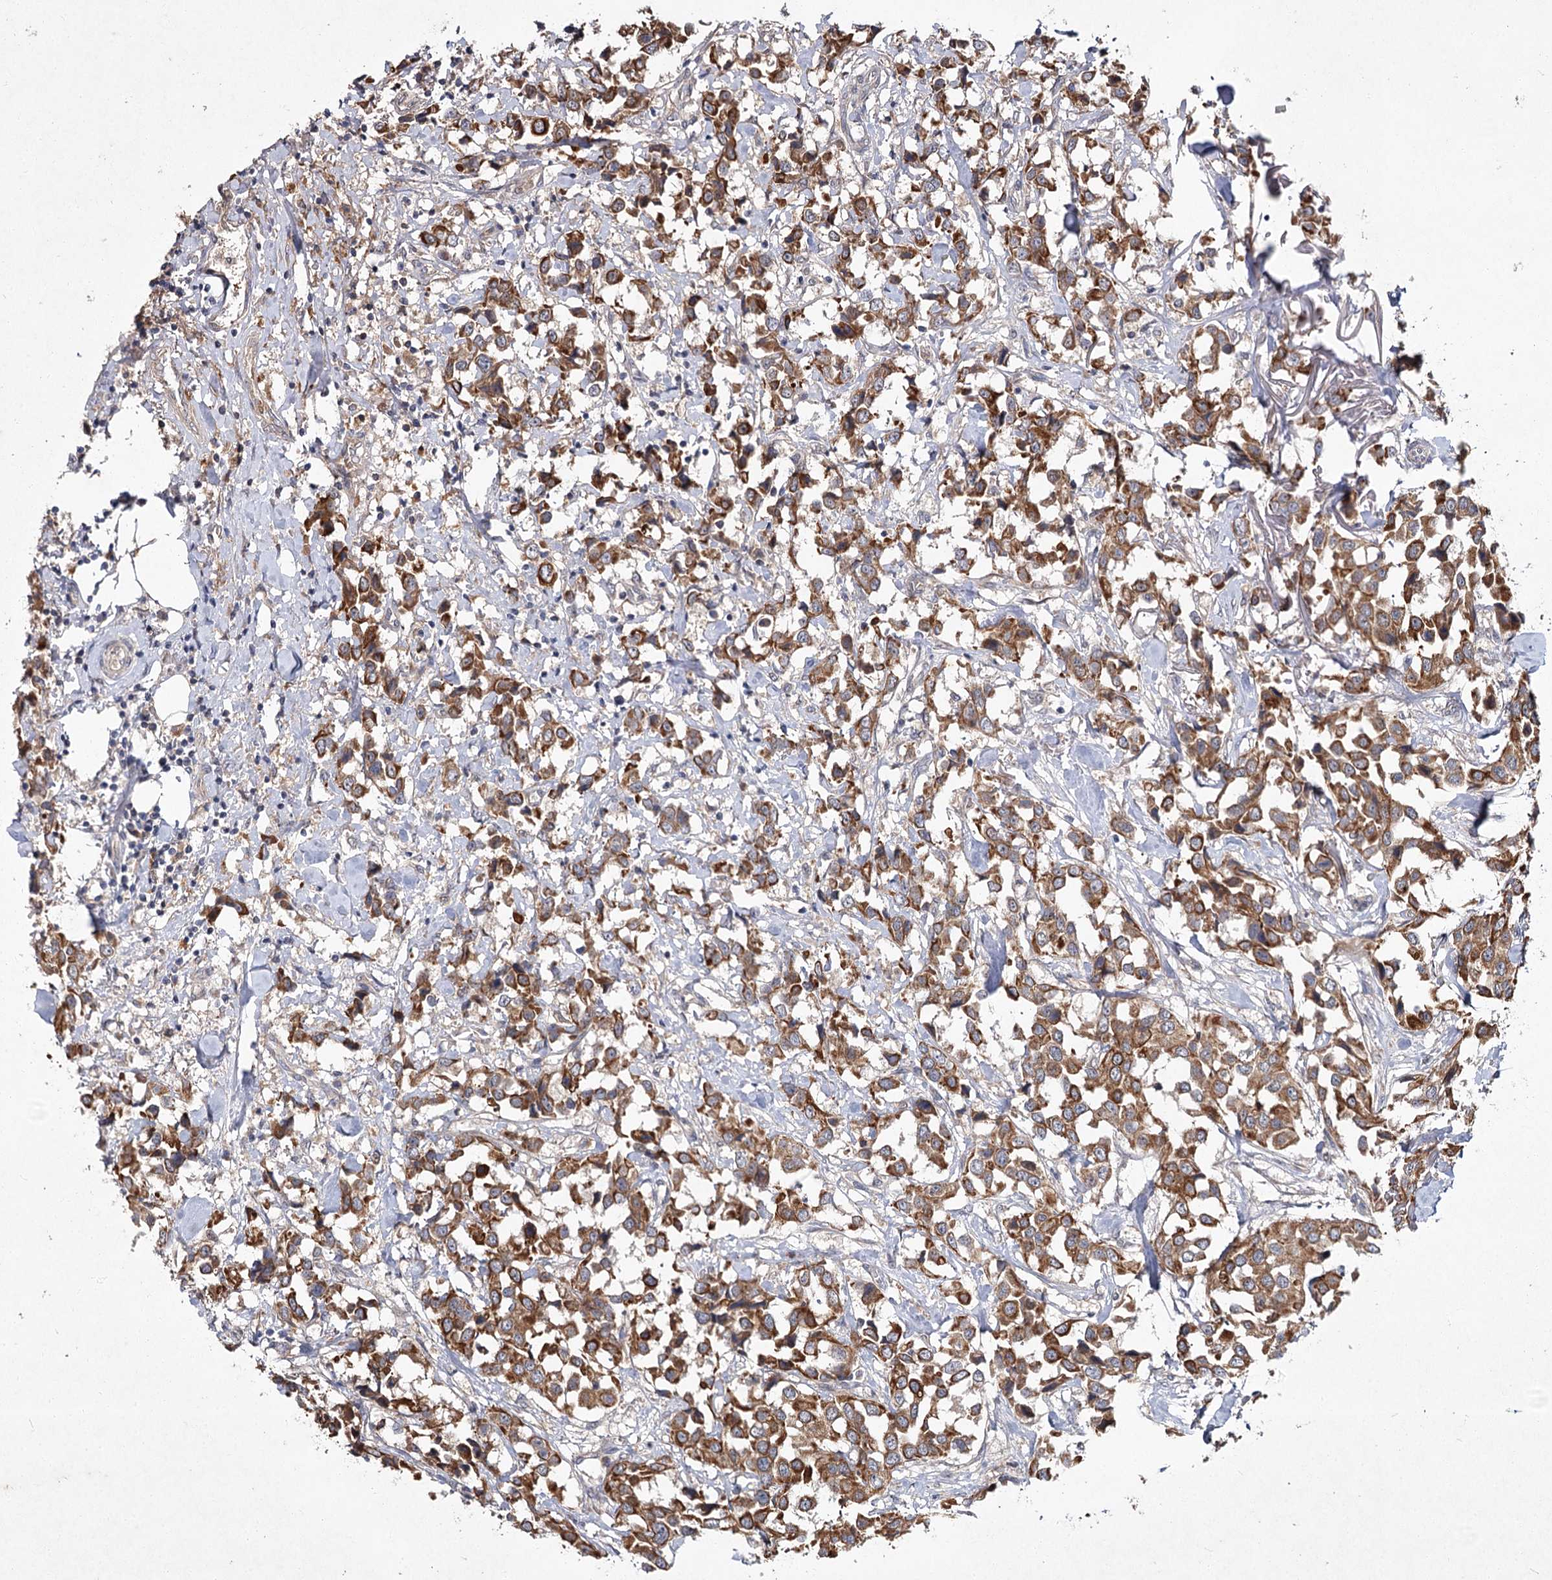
{"staining": {"intensity": "moderate", "quantity": ">75%", "location": "cytoplasmic/membranous"}, "tissue": "breast cancer", "cell_type": "Tumor cells", "image_type": "cancer", "snomed": [{"axis": "morphology", "description": "Duct carcinoma"}, {"axis": "topography", "description": "Breast"}], "caption": "Immunohistochemical staining of human breast cancer displays medium levels of moderate cytoplasmic/membranous protein expression in approximately >75% of tumor cells.", "gene": "MFN1", "patient": {"sex": "female", "age": 80}}